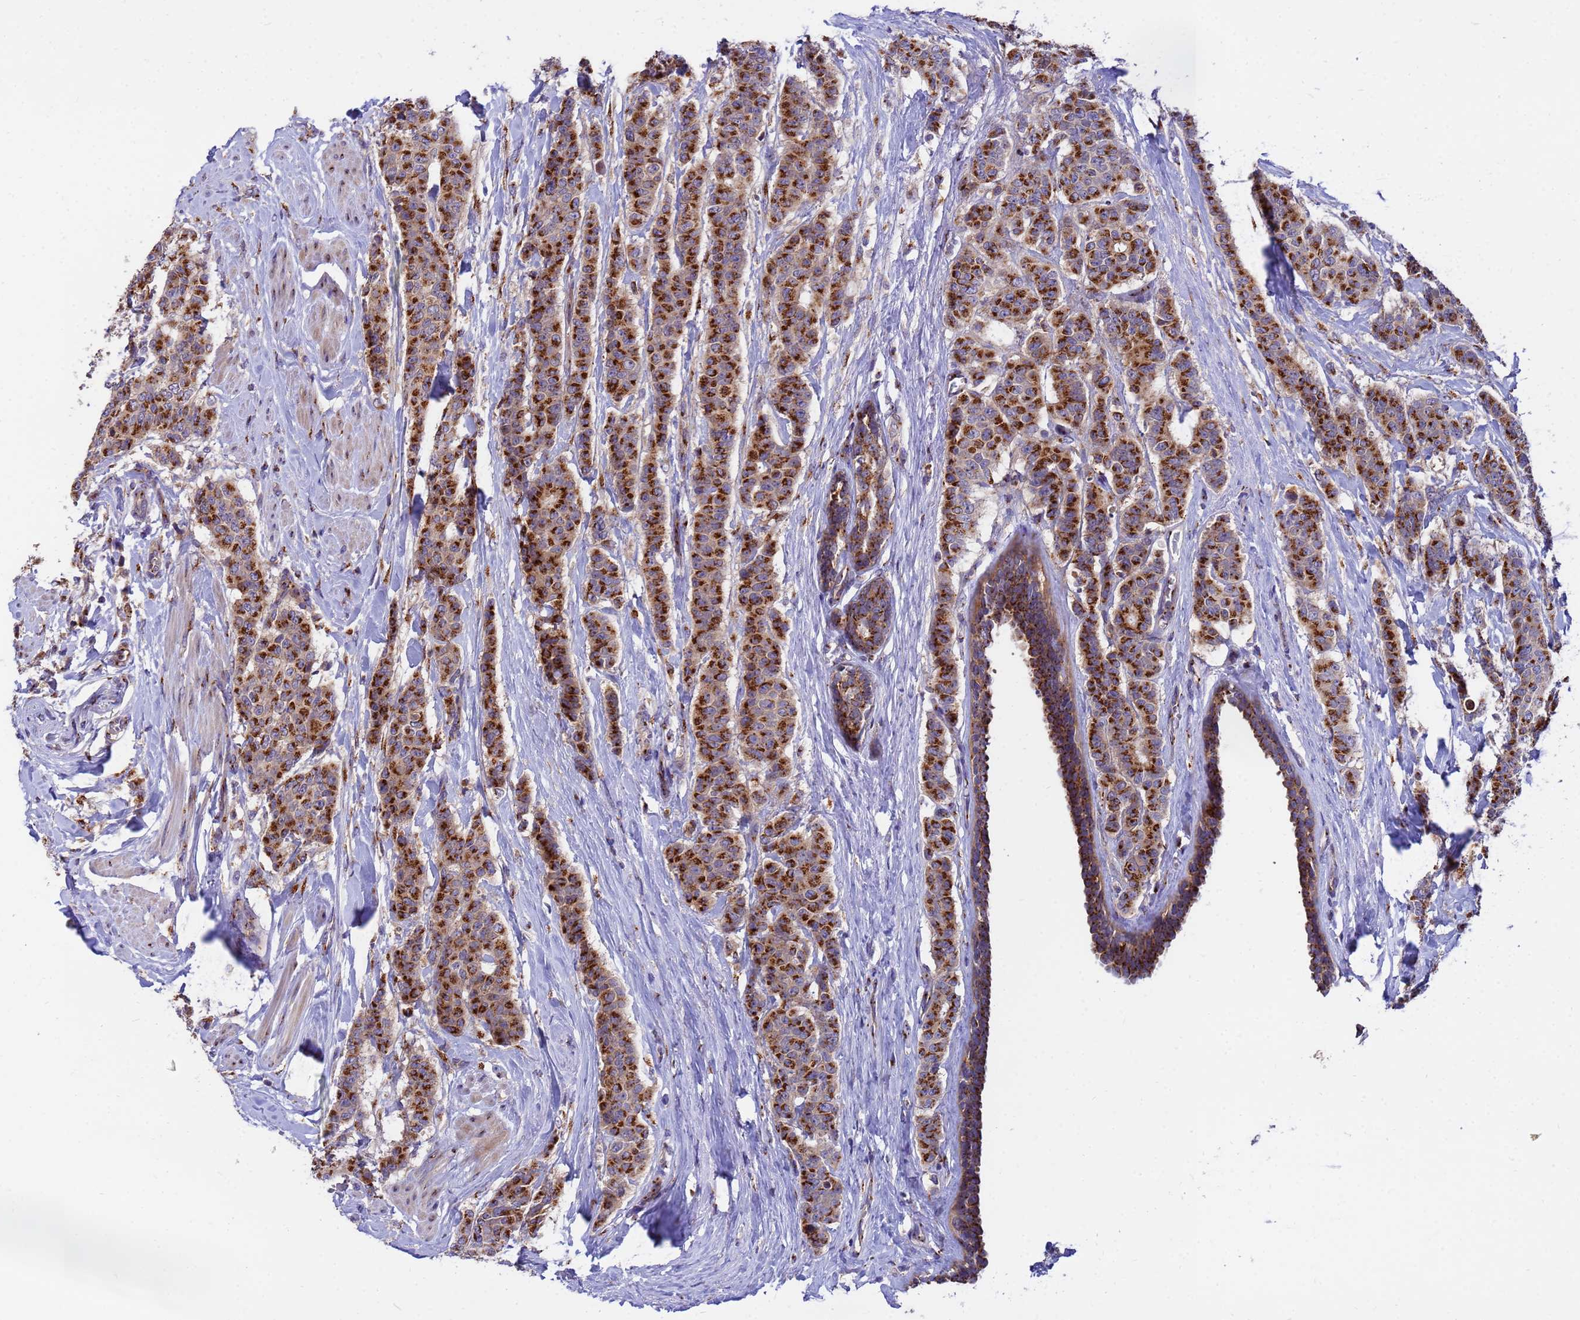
{"staining": {"intensity": "strong", "quantity": ">75%", "location": "cytoplasmic/membranous"}, "tissue": "breast cancer", "cell_type": "Tumor cells", "image_type": "cancer", "snomed": [{"axis": "morphology", "description": "Duct carcinoma"}, {"axis": "topography", "description": "Breast"}], "caption": "Immunohistochemical staining of human breast invasive ductal carcinoma demonstrates high levels of strong cytoplasmic/membranous protein positivity in about >75% of tumor cells.", "gene": "HPS3", "patient": {"sex": "female", "age": 40}}